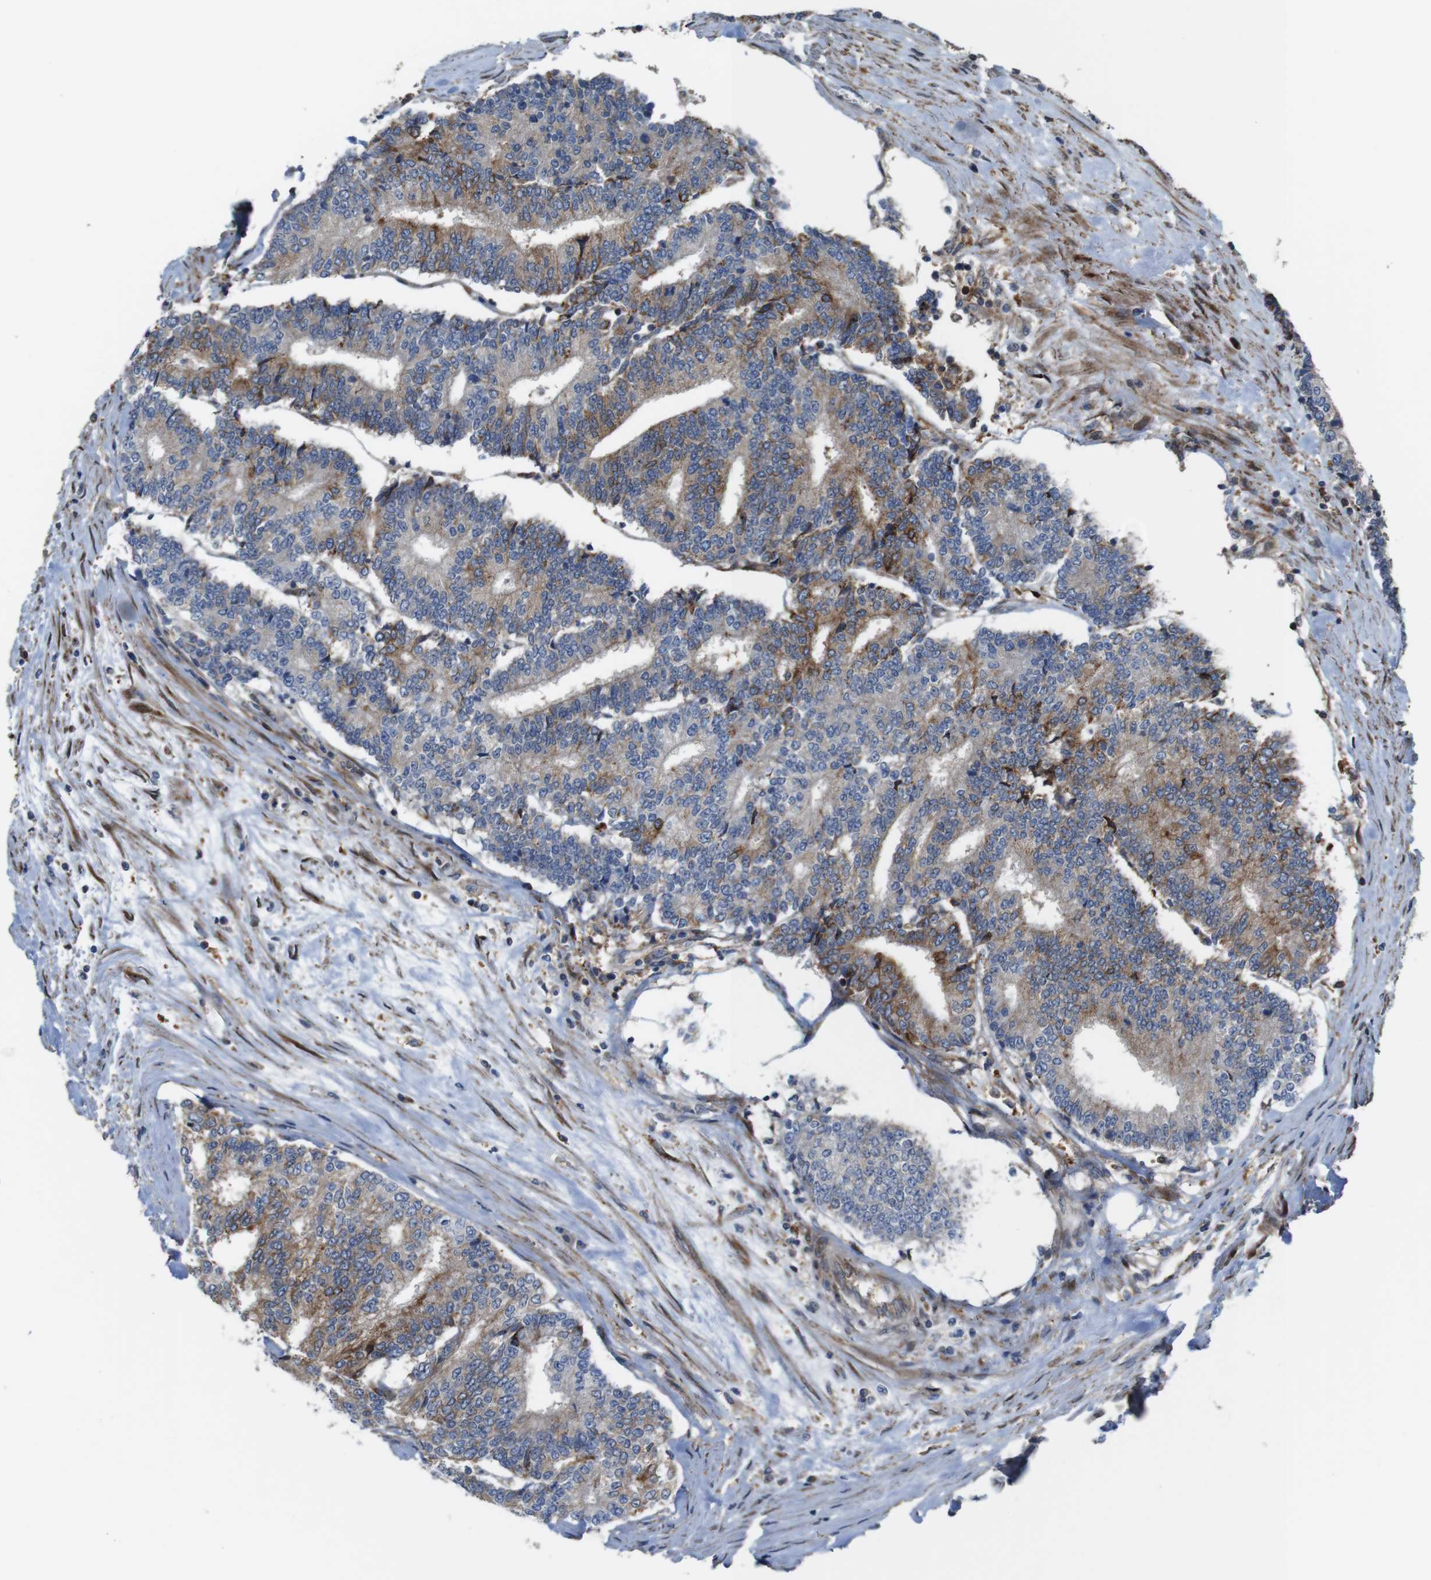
{"staining": {"intensity": "moderate", "quantity": "25%-75%", "location": "cytoplasmic/membranous"}, "tissue": "prostate cancer", "cell_type": "Tumor cells", "image_type": "cancer", "snomed": [{"axis": "morphology", "description": "Normal tissue, NOS"}, {"axis": "morphology", "description": "Adenocarcinoma, High grade"}, {"axis": "topography", "description": "Prostate"}, {"axis": "topography", "description": "Seminal veicle"}], "caption": "Immunohistochemistry image of neoplastic tissue: prostate high-grade adenocarcinoma stained using immunohistochemistry (IHC) displays medium levels of moderate protein expression localized specifically in the cytoplasmic/membranous of tumor cells, appearing as a cytoplasmic/membranous brown color.", "gene": "PCOLCE2", "patient": {"sex": "male", "age": 55}}